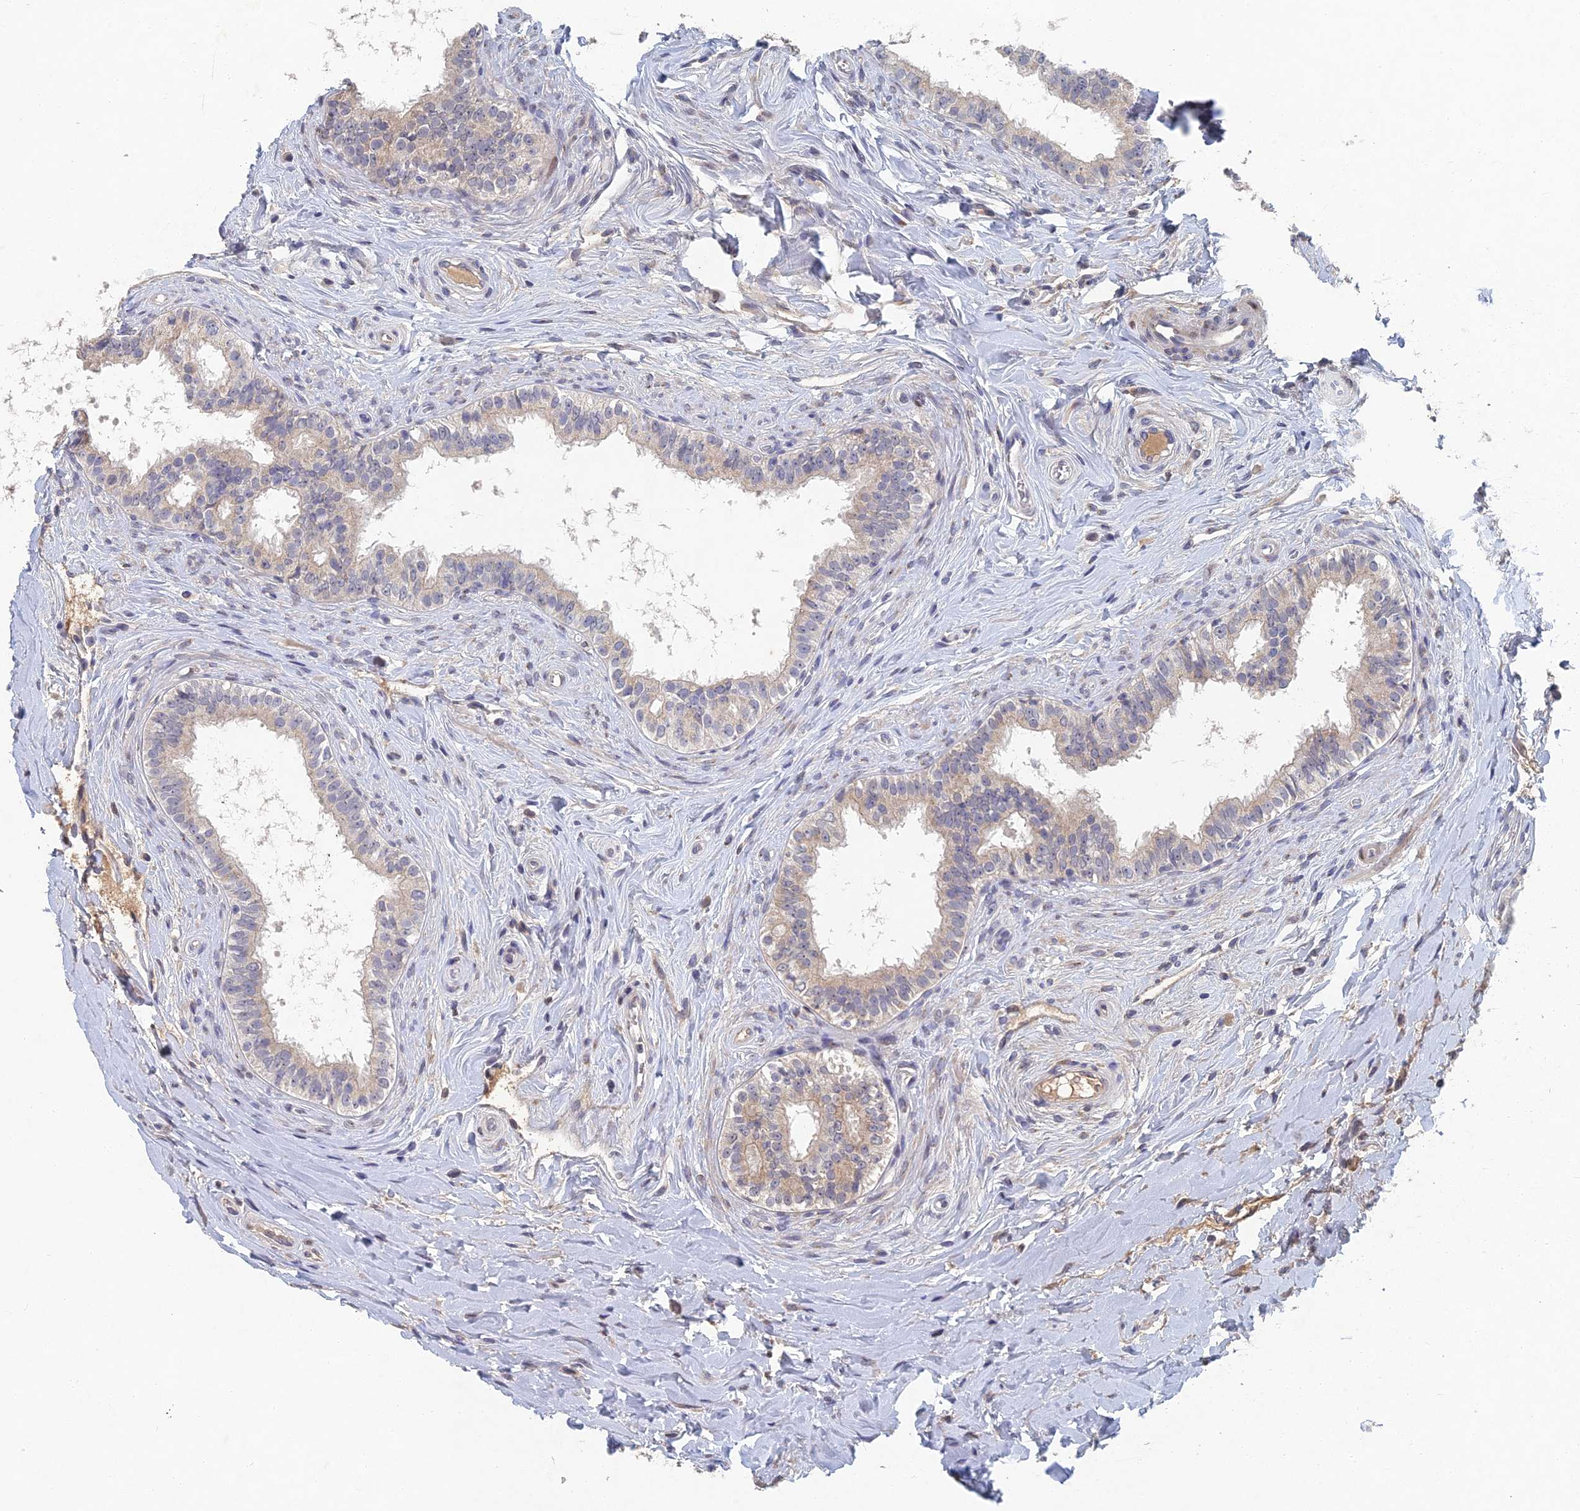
{"staining": {"intensity": "moderate", "quantity": "<25%", "location": "cytoplasmic/membranous"}, "tissue": "epididymis", "cell_type": "Glandular cells", "image_type": "normal", "snomed": [{"axis": "morphology", "description": "Normal tissue, NOS"}, {"axis": "topography", "description": "Epididymis"}], "caption": "IHC of normal epididymis displays low levels of moderate cytoplasmic/membranous staining in approximately <25% of glandular cells. Using DAB (brown) and hematoxylin (blue) stains, captured at high magnification using brightfield microscopy.", "gene": "GNA15", "patient": {"sex": "male", "age": 33}}